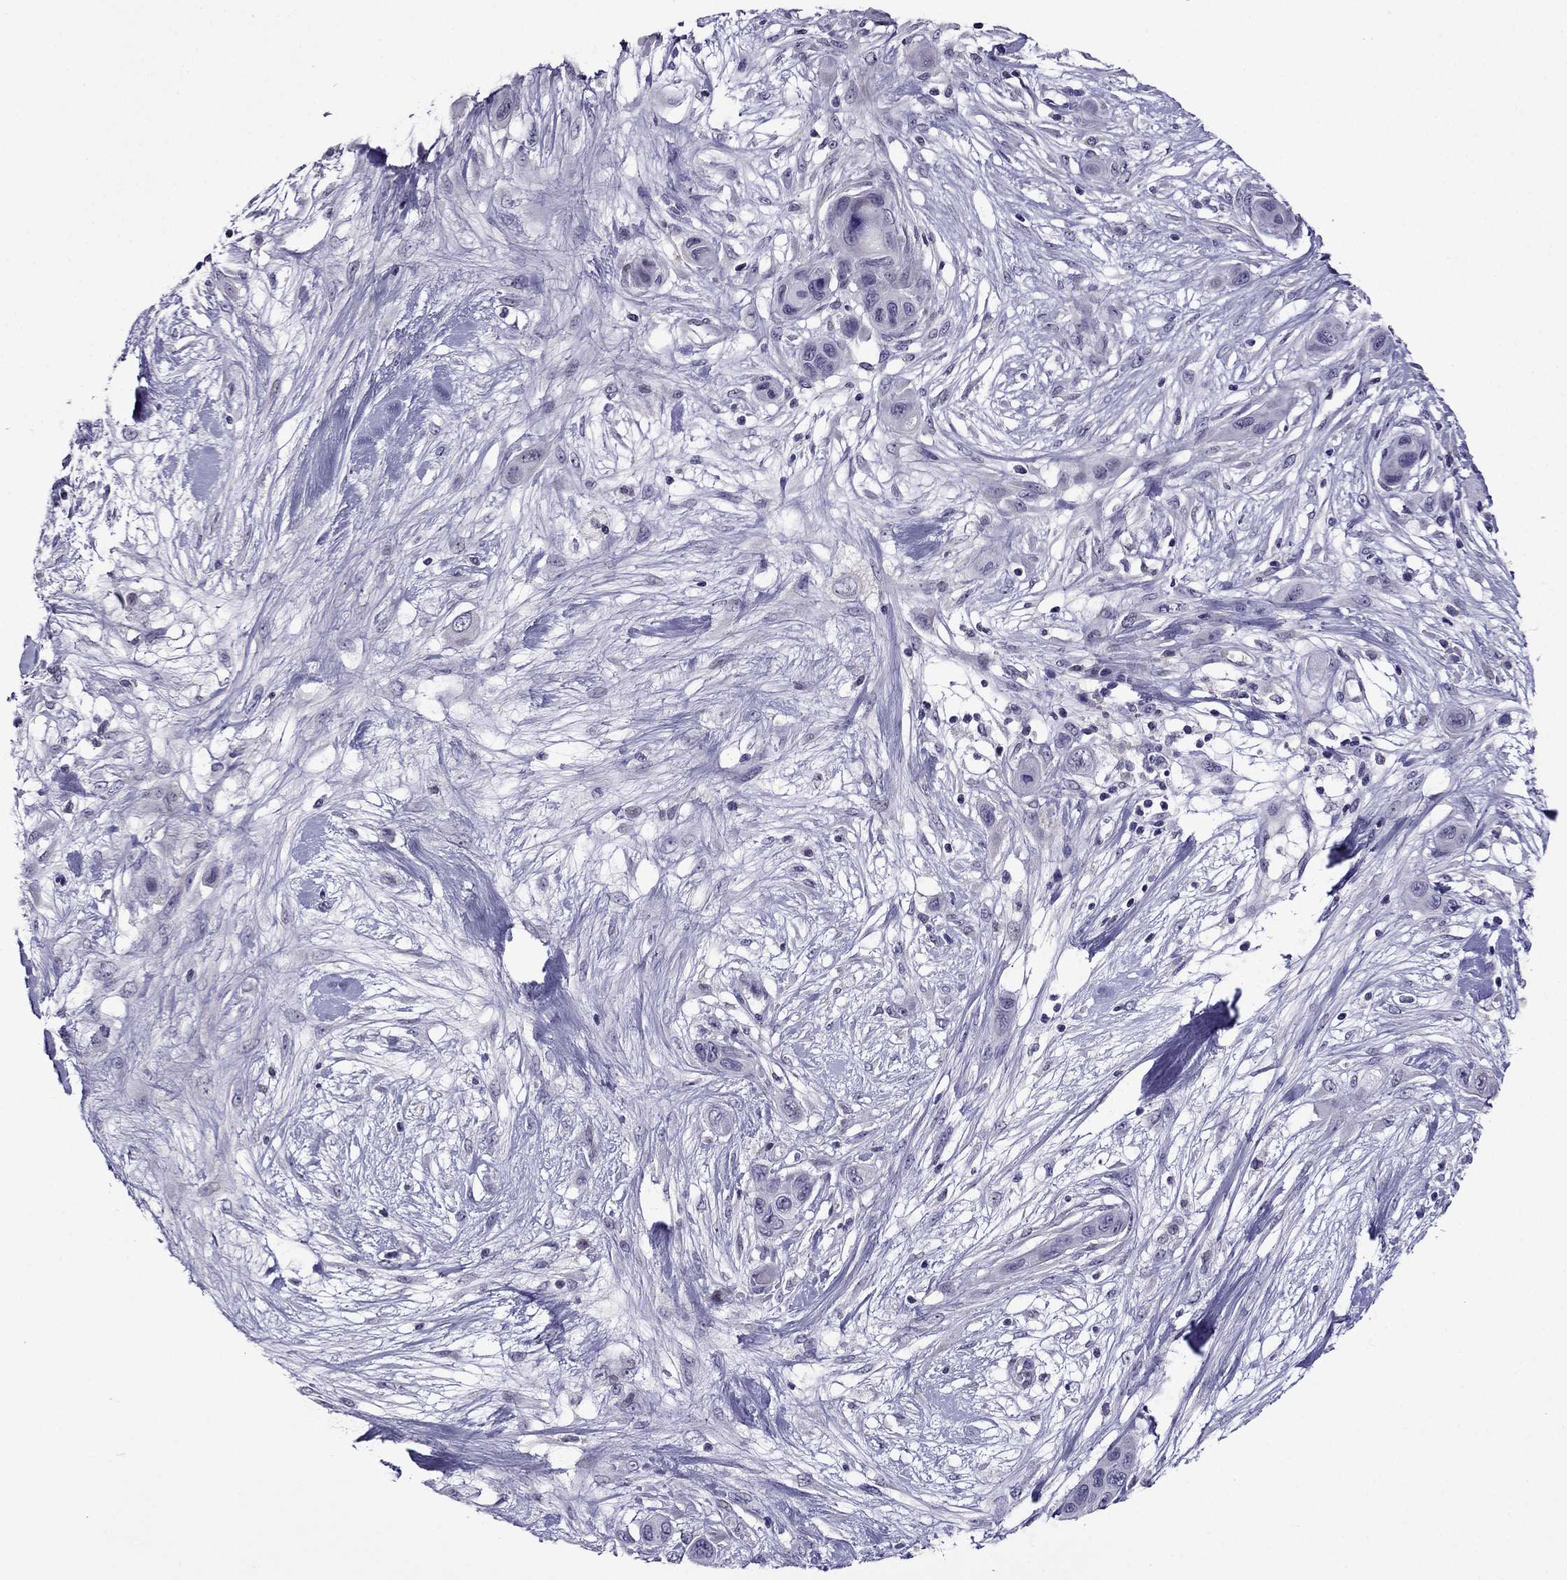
{"staining": {"intensity": "negative", "quantity": "none", "location": "none"}, "tissue": "skin cancer", "cell_type": "Tumor cells", "image_type": "cancer", "snomed": [{"axis": "morphology", "description": "Squamous cell carcinoma, NOS"}, {"axis": "topography", "description": "Skin"}], "caption": "Immunohistochemical staining of skin squamous cell carcinoma reveals no significant expression in tumor cells.", "gene": "SPTBN4", "patient": {"sex": "male", "age": 79}}